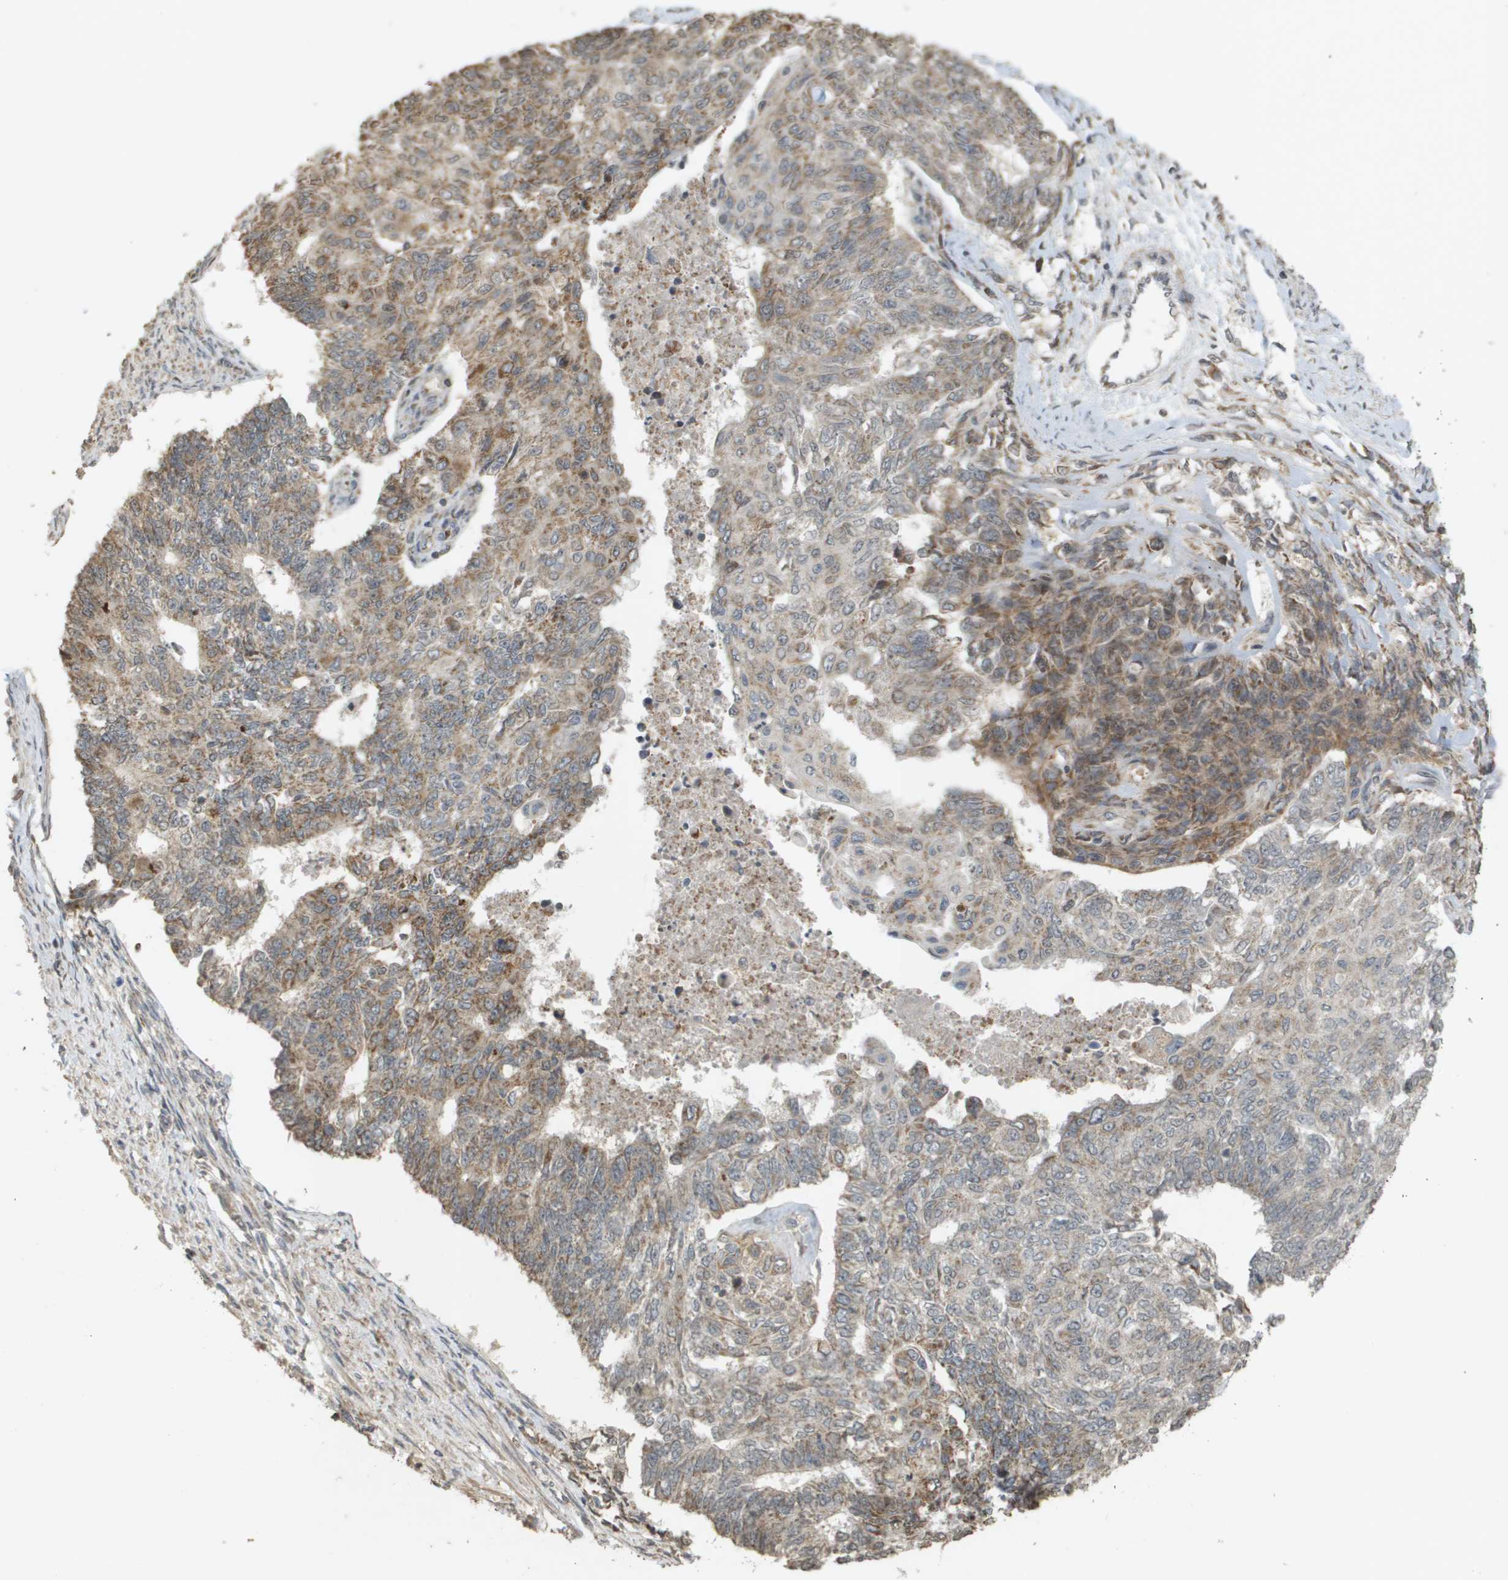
{"staining": {"intensity": "moderate", "quantity": ">75%", "location": "cytoplasmic/membranous"}, "tissue": "endometrial cancer", "cell_type": "Tumor cells", "image_type": "cancer", "snomed": [{"axis": "morphology", "description": "Adenocarcinoma, NOS"}, {"axis": "topography", "description": "Endometrium"}], "caption": "IHC (DAB) staining of endometrial adenocarcinoma displays moderate cytoplasmic/membranous protein expression in about >75% of tumor cells.", "gene": "RAB21", "patient": {"sex": "female", "age": 32}}